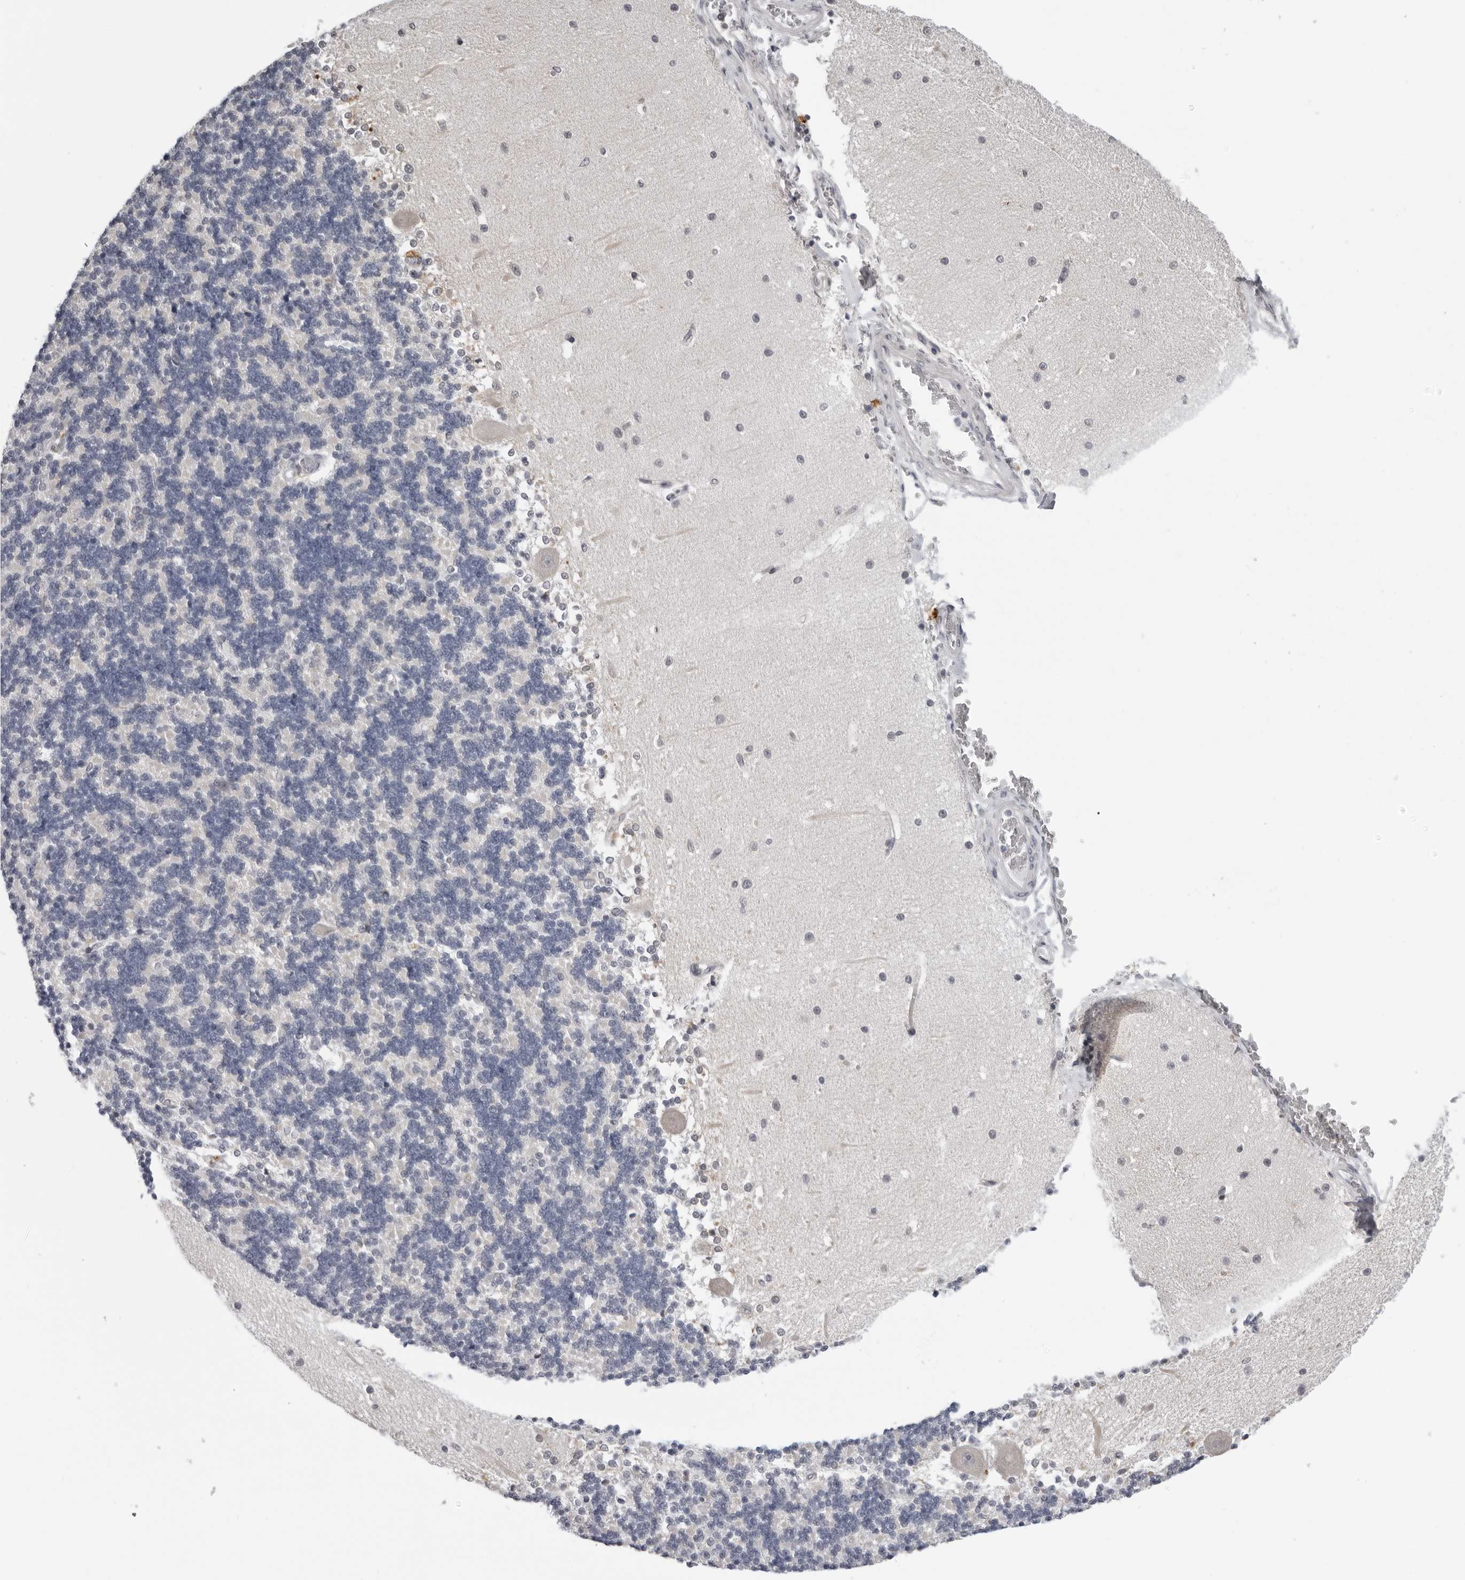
{"staining": {"intensity": "negative", "quantity": "none", "location": "none"}, "tissue": "cerebellum", "cell_type": "Cells in granular layer", "image_type": "normal", "snomed": [{"axis": "morphology", "description": "Normal tissue, NOS"}, {"axis": "topography", "description": "Cerebellum"}], "caption": "Cells in granular layer show no significant staining in unremarkable cerebellum. The staining was performed using DAB (3,3'-diaminobenzidine) to visualize the protein expression in brown, while the nuclei were stained in blue with hematoxylin (Magnification: 20x).", "gene": "CPT2", "patient": {"sex": "male", "age": 37}}